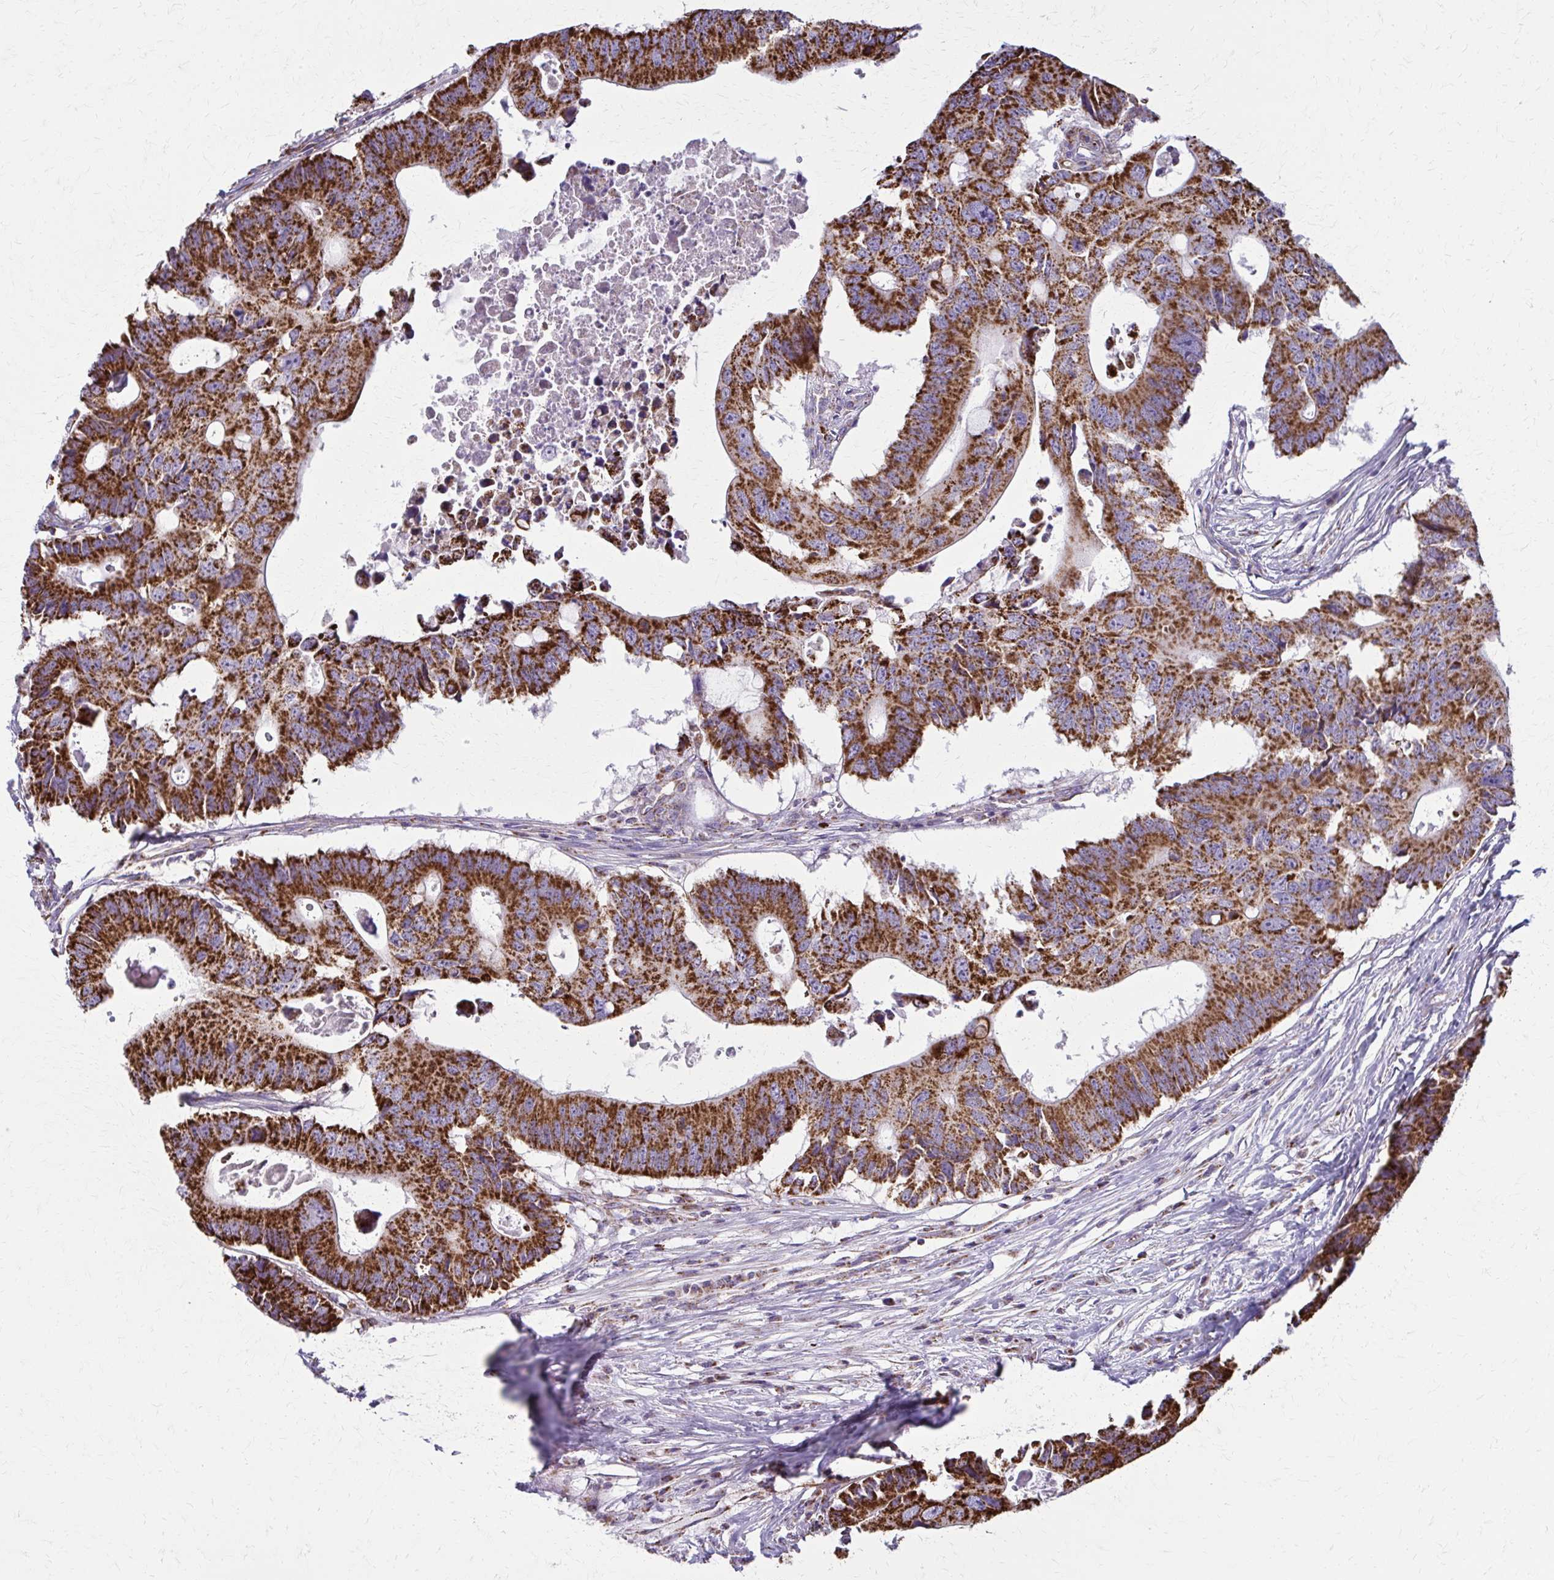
{"staining": {"intensity": "strong", "quantity": ">75%", "location": "cytoplasmic/membranous"}, "tissue": "colorectal cancer", "cell_type": "Tumor cells", "image_type": "cancer", "snomed": [{"axis": "morphology", "description": "Adenocarcinoma, NOS"}, {"axis": "topography", "description": "Colon"}], "caption": "Adenocarcinoma (colorectal) was stained to show a protein in brown. There is high levels of strong cytoplasmic/membranous expression in about >75% of tumor cells.", "gene": "TVP23A", "patient": {"sex": "male", "age": 71}}